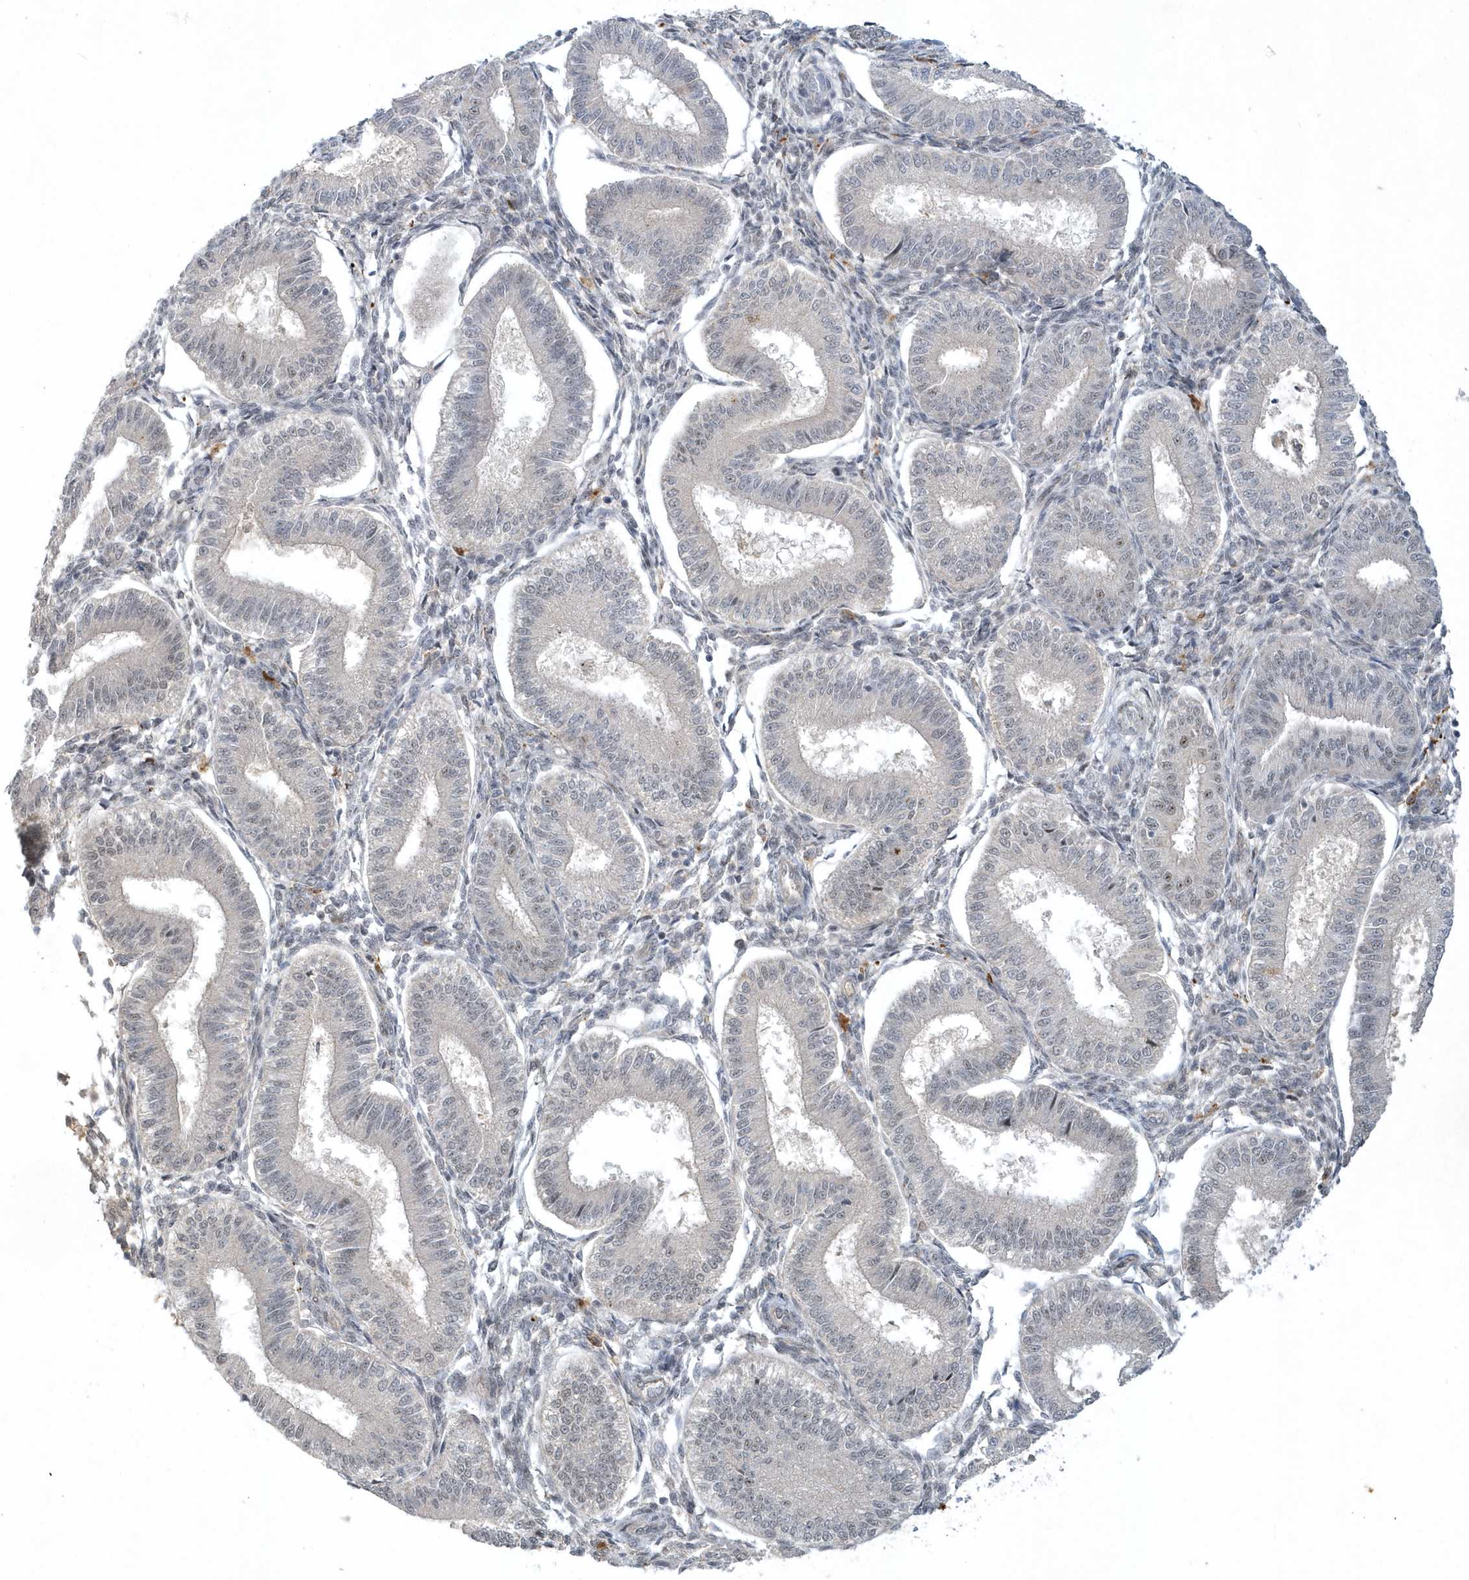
{"staining": {"intensity": "negative", "quantity": "none", "location": "none"}, "tissue": "endometrium", "cell_type": "Cells in endometrial stroma", "image_type": "normal", "snomed": [{"axis": "morphology", "description": "Normal tissue, NOS"}, {"axis": "topography", "description": "Endometrium"}], "caption": "Histopathology image shows no significant protein expression in cells in endometrial stroma of unremarkable endometrium. Brightfield microscopy of immunohistochemistry stained with DAB (3,3'-diaminobenzidine) (brown) and hematoxylin (blue), captured at high magnification.", "gene": "THG1L", "patient": {"sex": "female", "age": 39}}